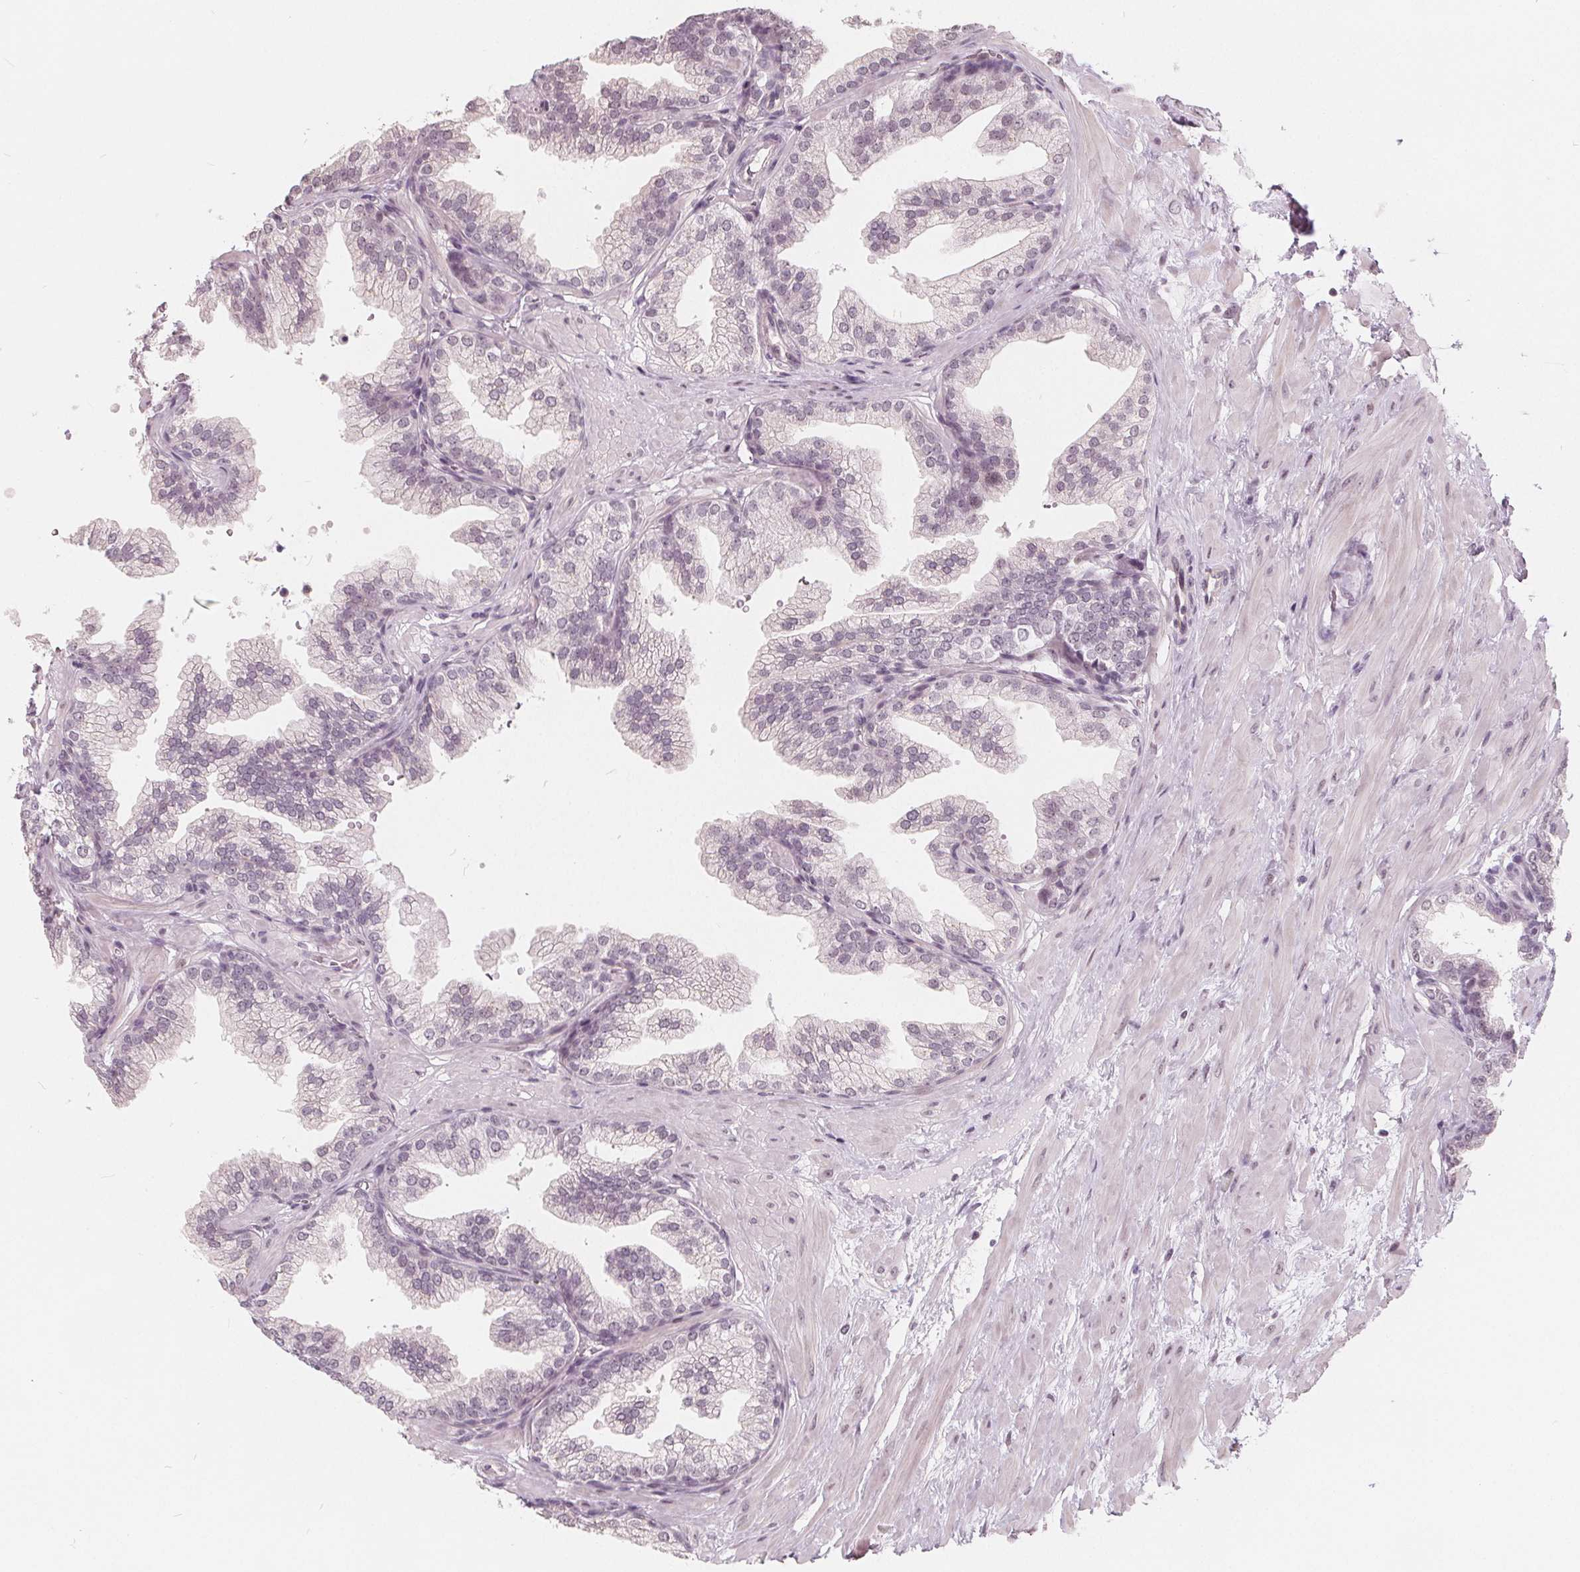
{"staining": {"intensity": "negative", "quantity": "none", "location": "none"}, "tissue": "prostate", "cell_type": "Glandular cells", "image_type": "normal", "snomed": [{"axis": "morphology", "description": "Normal tissue, NOS"}, {"axis": "topography", "description": "Prostate"}], "caption": "Histopathology image shows no protein positivity in glandular cells of benign prostate.", "gene": "NUP210L", "patient": {"sex": "male", "age": 37}}